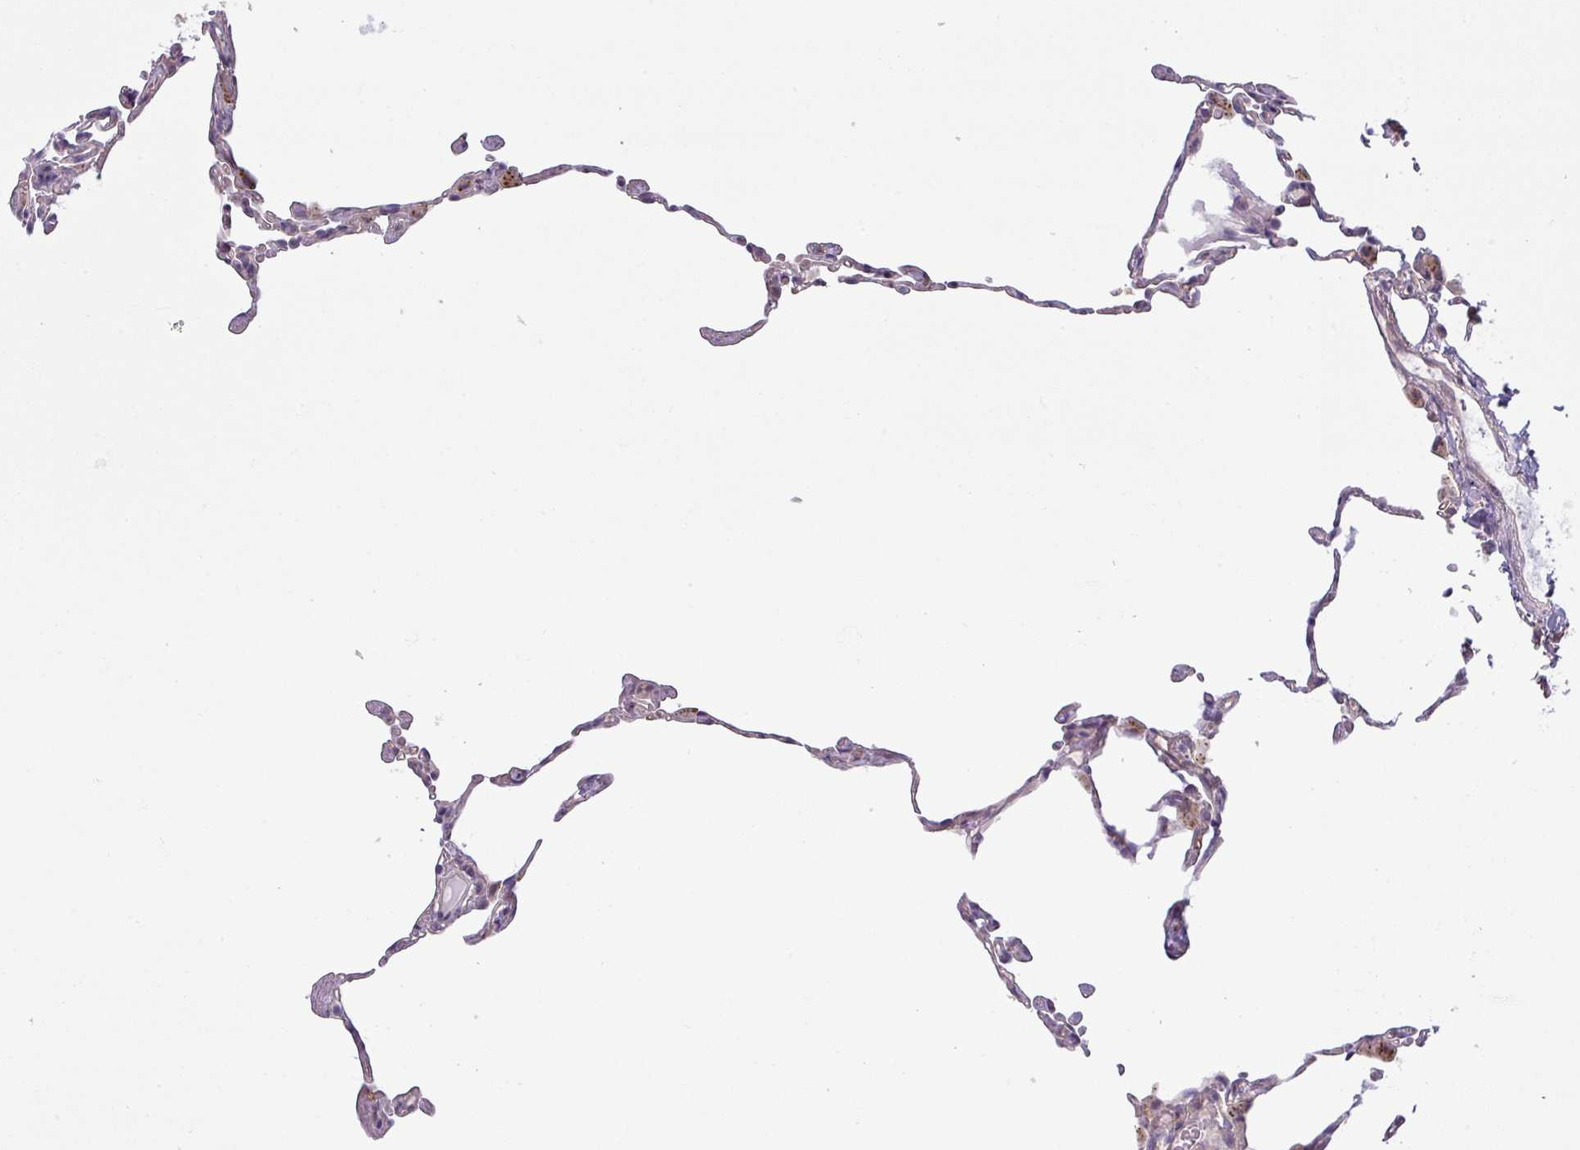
{"staining": {"intensity": "negative", "quantity": "none", "location": "none"}, "tissue": "lung", "cell_type": "Alveolar cells", "image_type": "normal", "snomed": [{"axis": "morphology", "description": "Normal tissue, NOS"}, {"axis": "topography", "description": "Lung"}], "caption": "Alveolar cells are negative for protein expression in unremarkable human lung. (DAB (3,3'-diaminobenzidine) immunohistochemistry with hematoxylin counter stain).", "gene": "CCDC144A", "patient": {"sex": "female", "age": 57}}